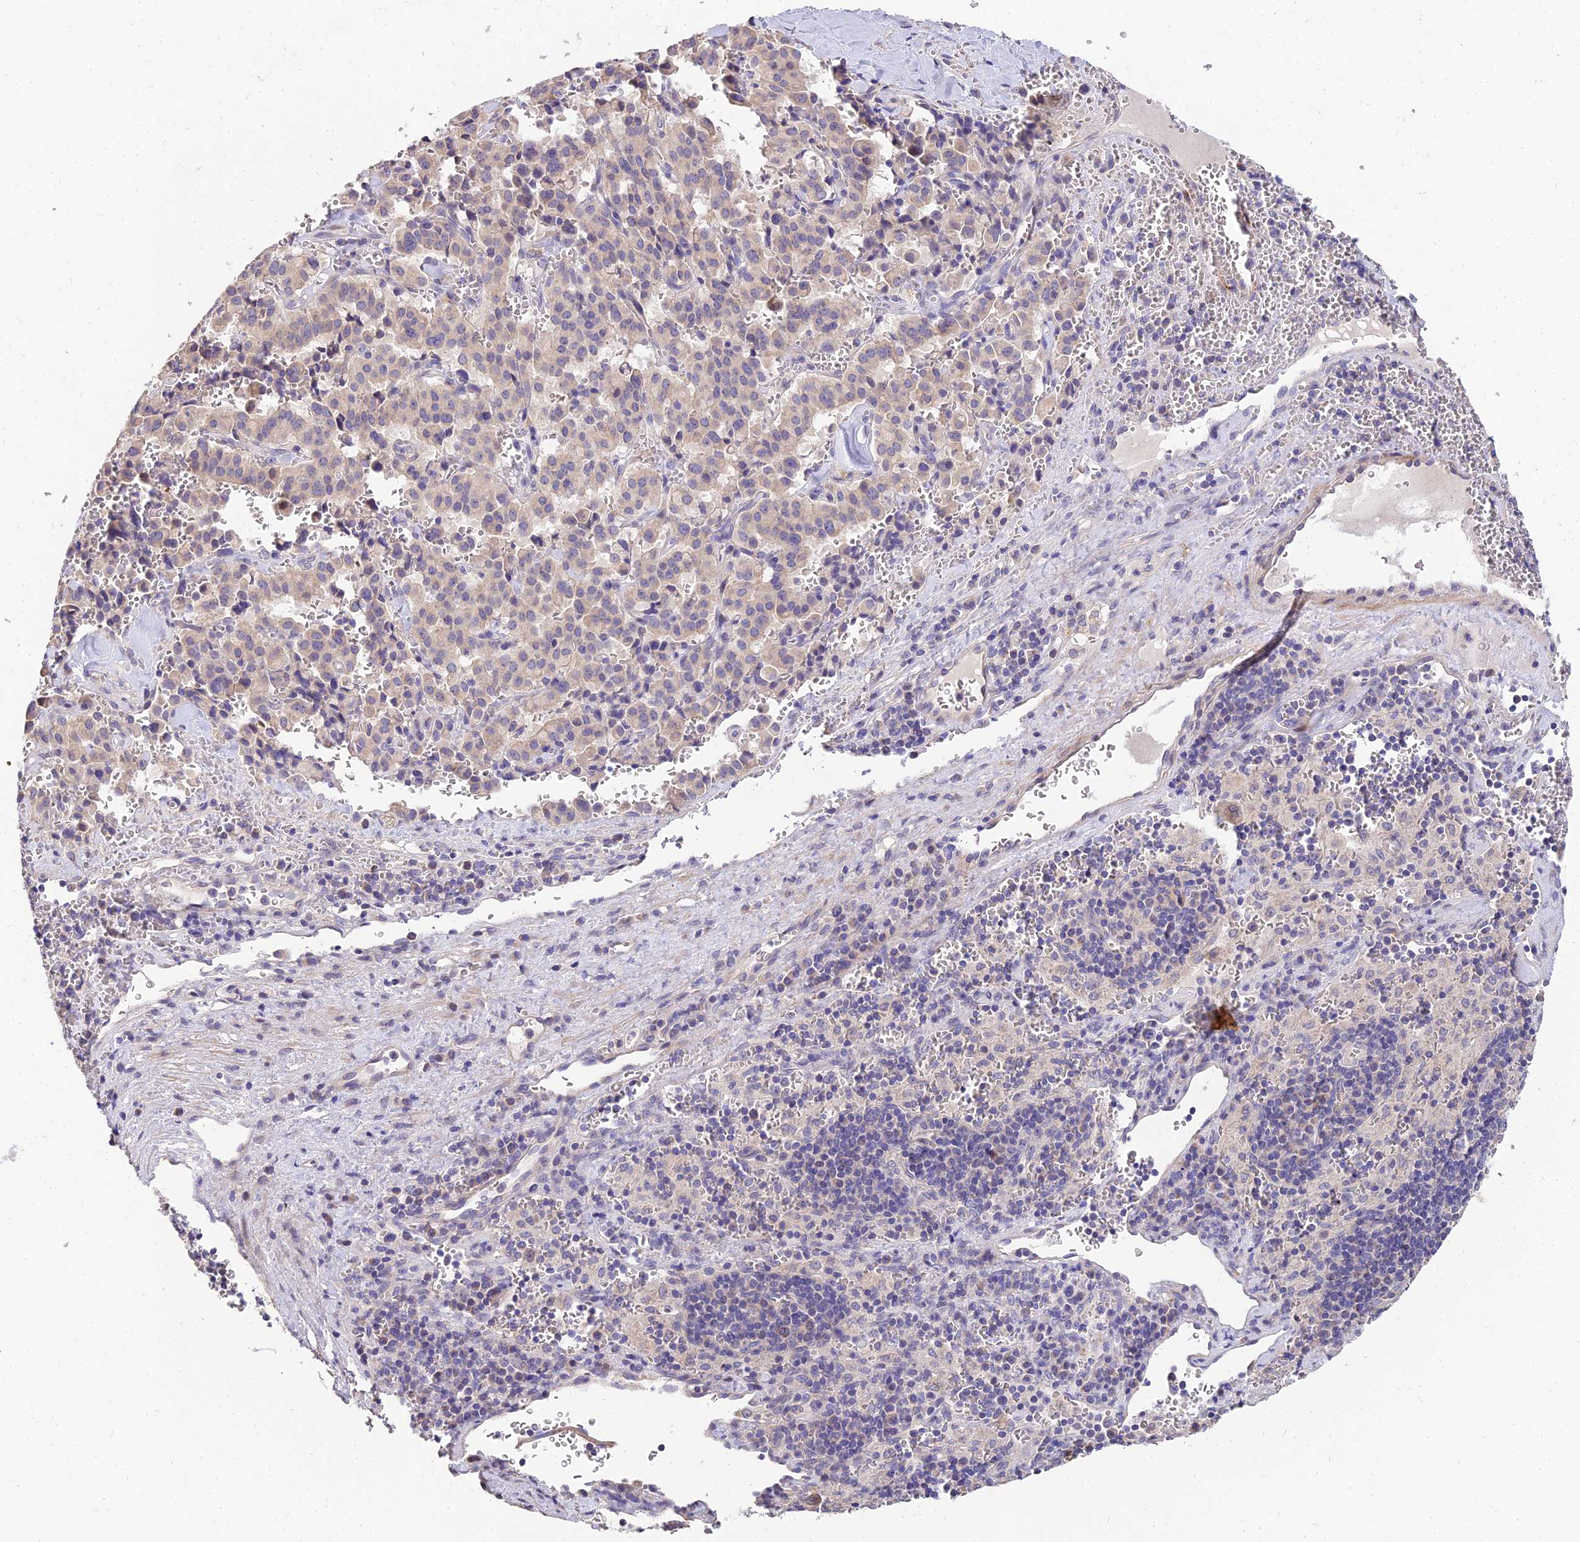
{"staining": {"intensity": "weak", "quantity": ">75%", "location": "cytoplasmic/membranous"}, "tissue": "pancreatic cancer", "cell_type": "Tumor cells", "image_type": "cancer", "snomed": [{"axis": "morphology", "description": "Adenocarcinoma, NOS"}, {"axis": "topography", "description": "Pancreas"}], "caption": "A photomicrograph of human adenocarcinoma (pancreatic) stained for a protein demonstrates weak cytoplasmic/membranous brown staining in tumor cells. Using DAB (3,3'-diaminobenzidine) (brown) and hematoxylin (blue) stains, captured at high magnification using brightfield microscopy.", "gene": "ARL8B", "patient": {"sex": "male", "age": 65}}